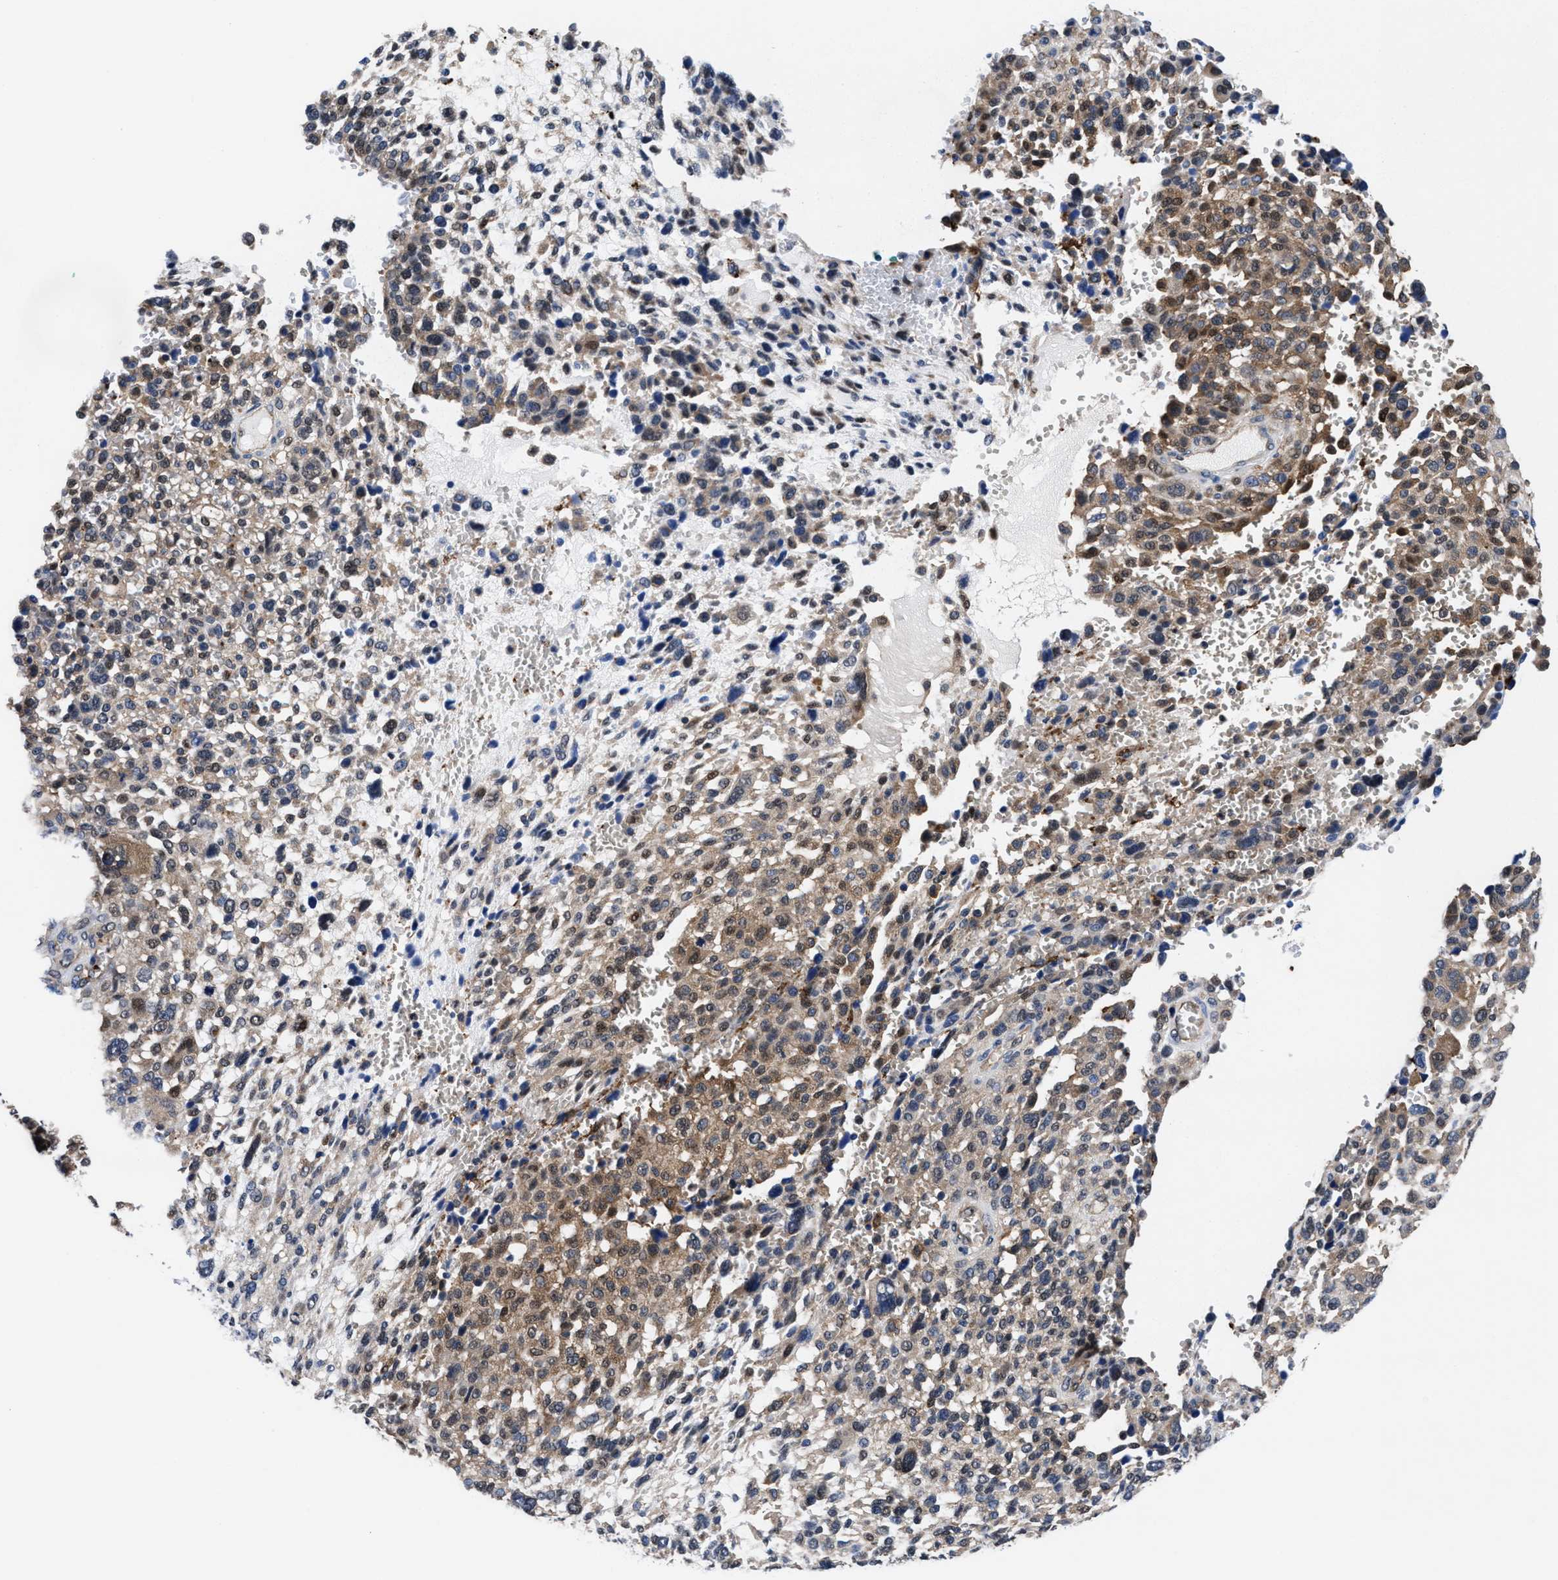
{"staining": {"intensity": "moderate", "quantity": "25%-75%", "location": "cytoplasmic/membranous,nuclear"}, "tissue": "melanoma", "cell_type": "Tumor cells", "image_type": "cancer", "snomed": [{"axis": "morphology", "description": "Malignant melanoma, NOS"}, {"axis": "topography", "description": "Skin"}], "caption": "Immunohistochemical staining of malignant melanoma shows medium levels of moderate cytoplasmic/membranous and nuclear expression in approximately 25%-75% of tumor cells.", "gene": "ACLY", "patient": {"sex": "female", "age": 55}}